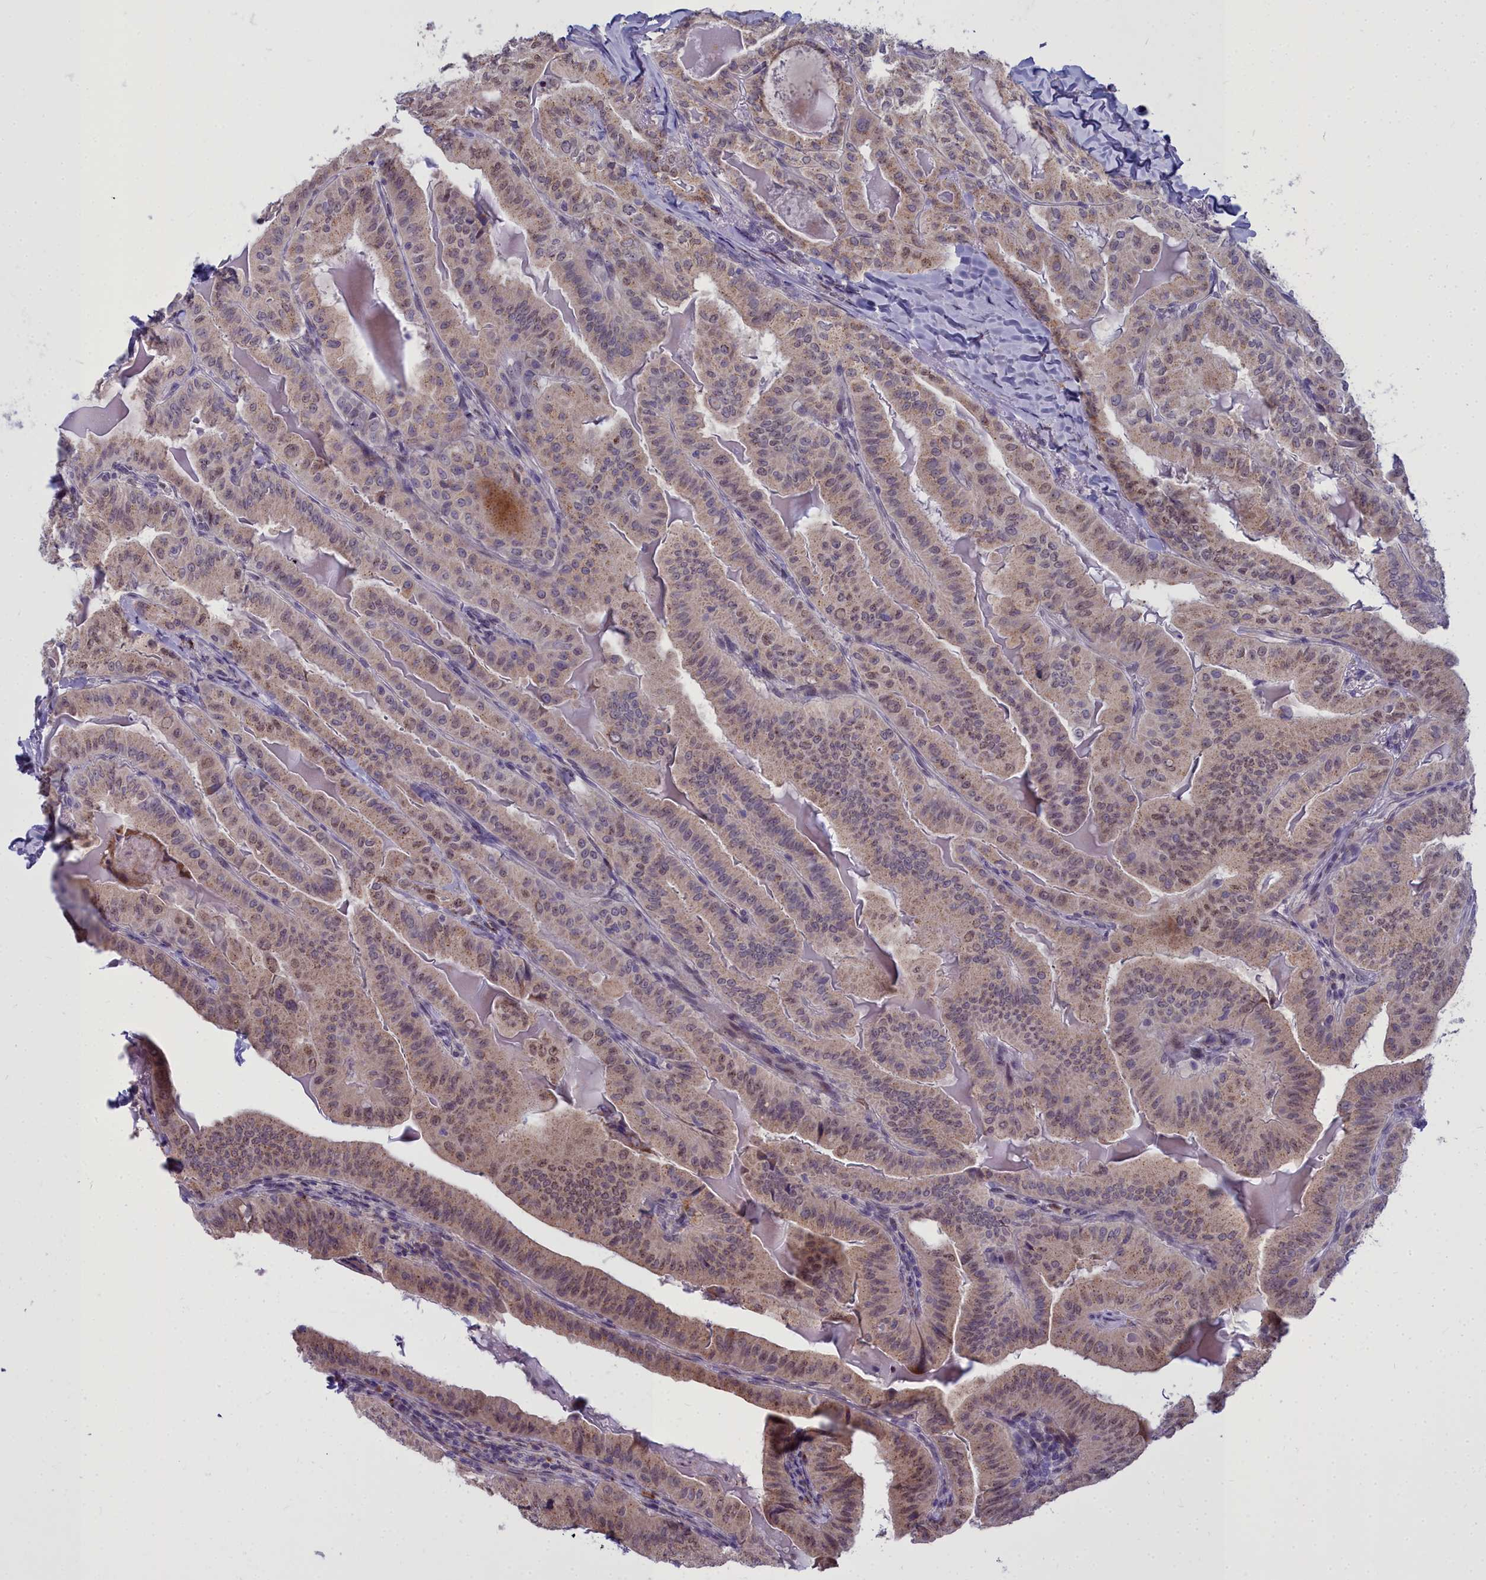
{"staining": {"intensity": "moderate", "quantity": "<25%", "location": "cytoplasmic/membranous,nuclear"}, "tissue": "thyroid cancer", "cell_type": "Tumor cells", "image_type": "cancer", "snomed": [{"axis": "morphology", "description": "Papillary adenocarcinoma, NOS"}, {"axis": "topography", "description": "Thyroid gland"}], "caption": "An immunohistochemistry micrograph of tumor tissue is shown. Protein staining in brown shows moderate cytoplasmic/membranous and nuclear positivity in thyroid papillary adenocarcinoma within tumor cells.", "gene": "WDPCP", "patient": {"sex": "female", "age": 68}}